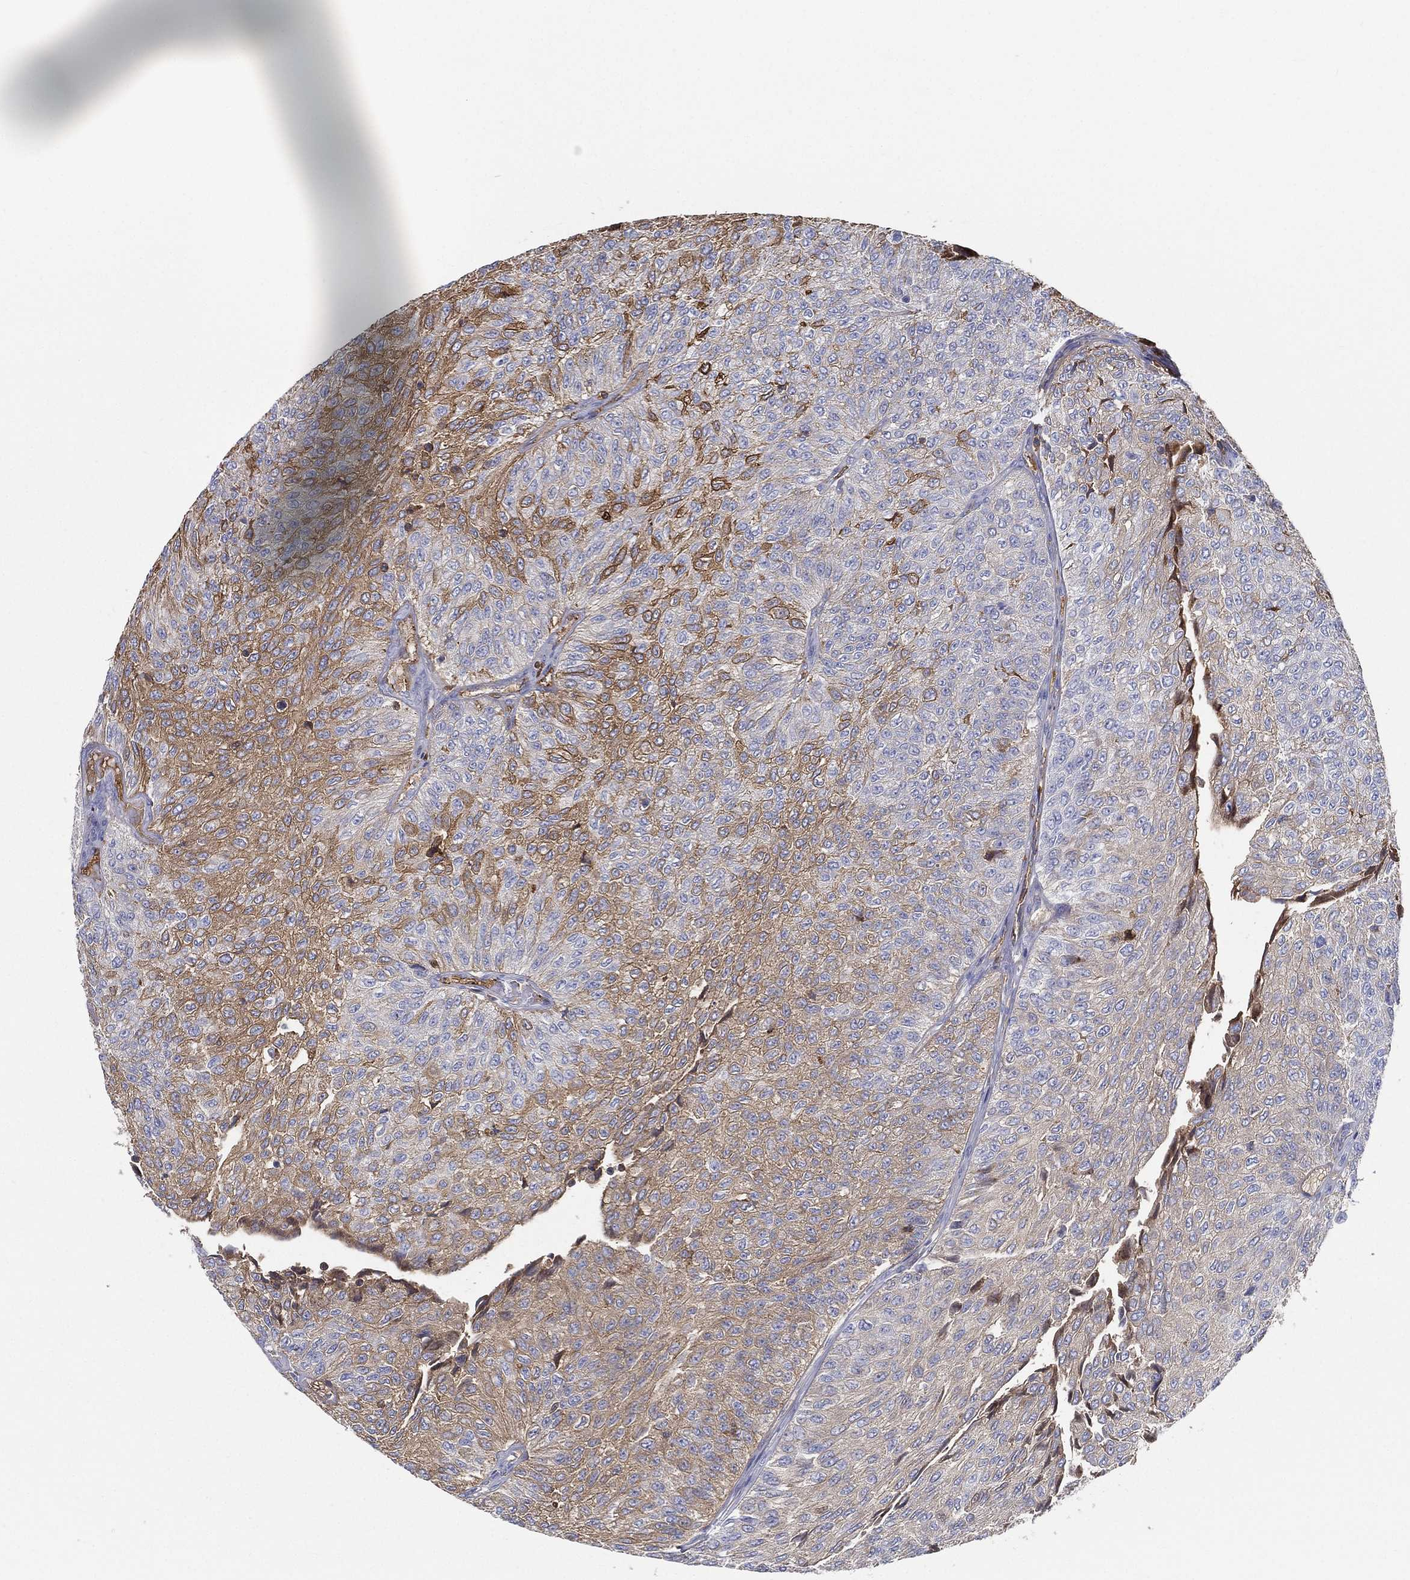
{"staining": {"intensity": "moderate", "quantity": "<25%", "location": "cytoplasmic/membranous"}, "tissue": "urothelial cancer", "cell_type": "Tumor cells", "image_type": "cancer", "snomed": [{"axis": "morphology", "description": "Urothelial carcinoma, Low grade"}, {"axis": "topography", "description": "Urinary bladder"}], "caption": "Protein staining of urothelial cancer tissue exhibits moderate cytoplasmic/membranous positivity in about <25% of tumor cells. The protein is stained brown, and the nuclei are stained in blue (DAB IHC with brightfield microscopy, high magnification).", "gene": "IFNB1", "patient": {"sex": "male", "age": 78}}